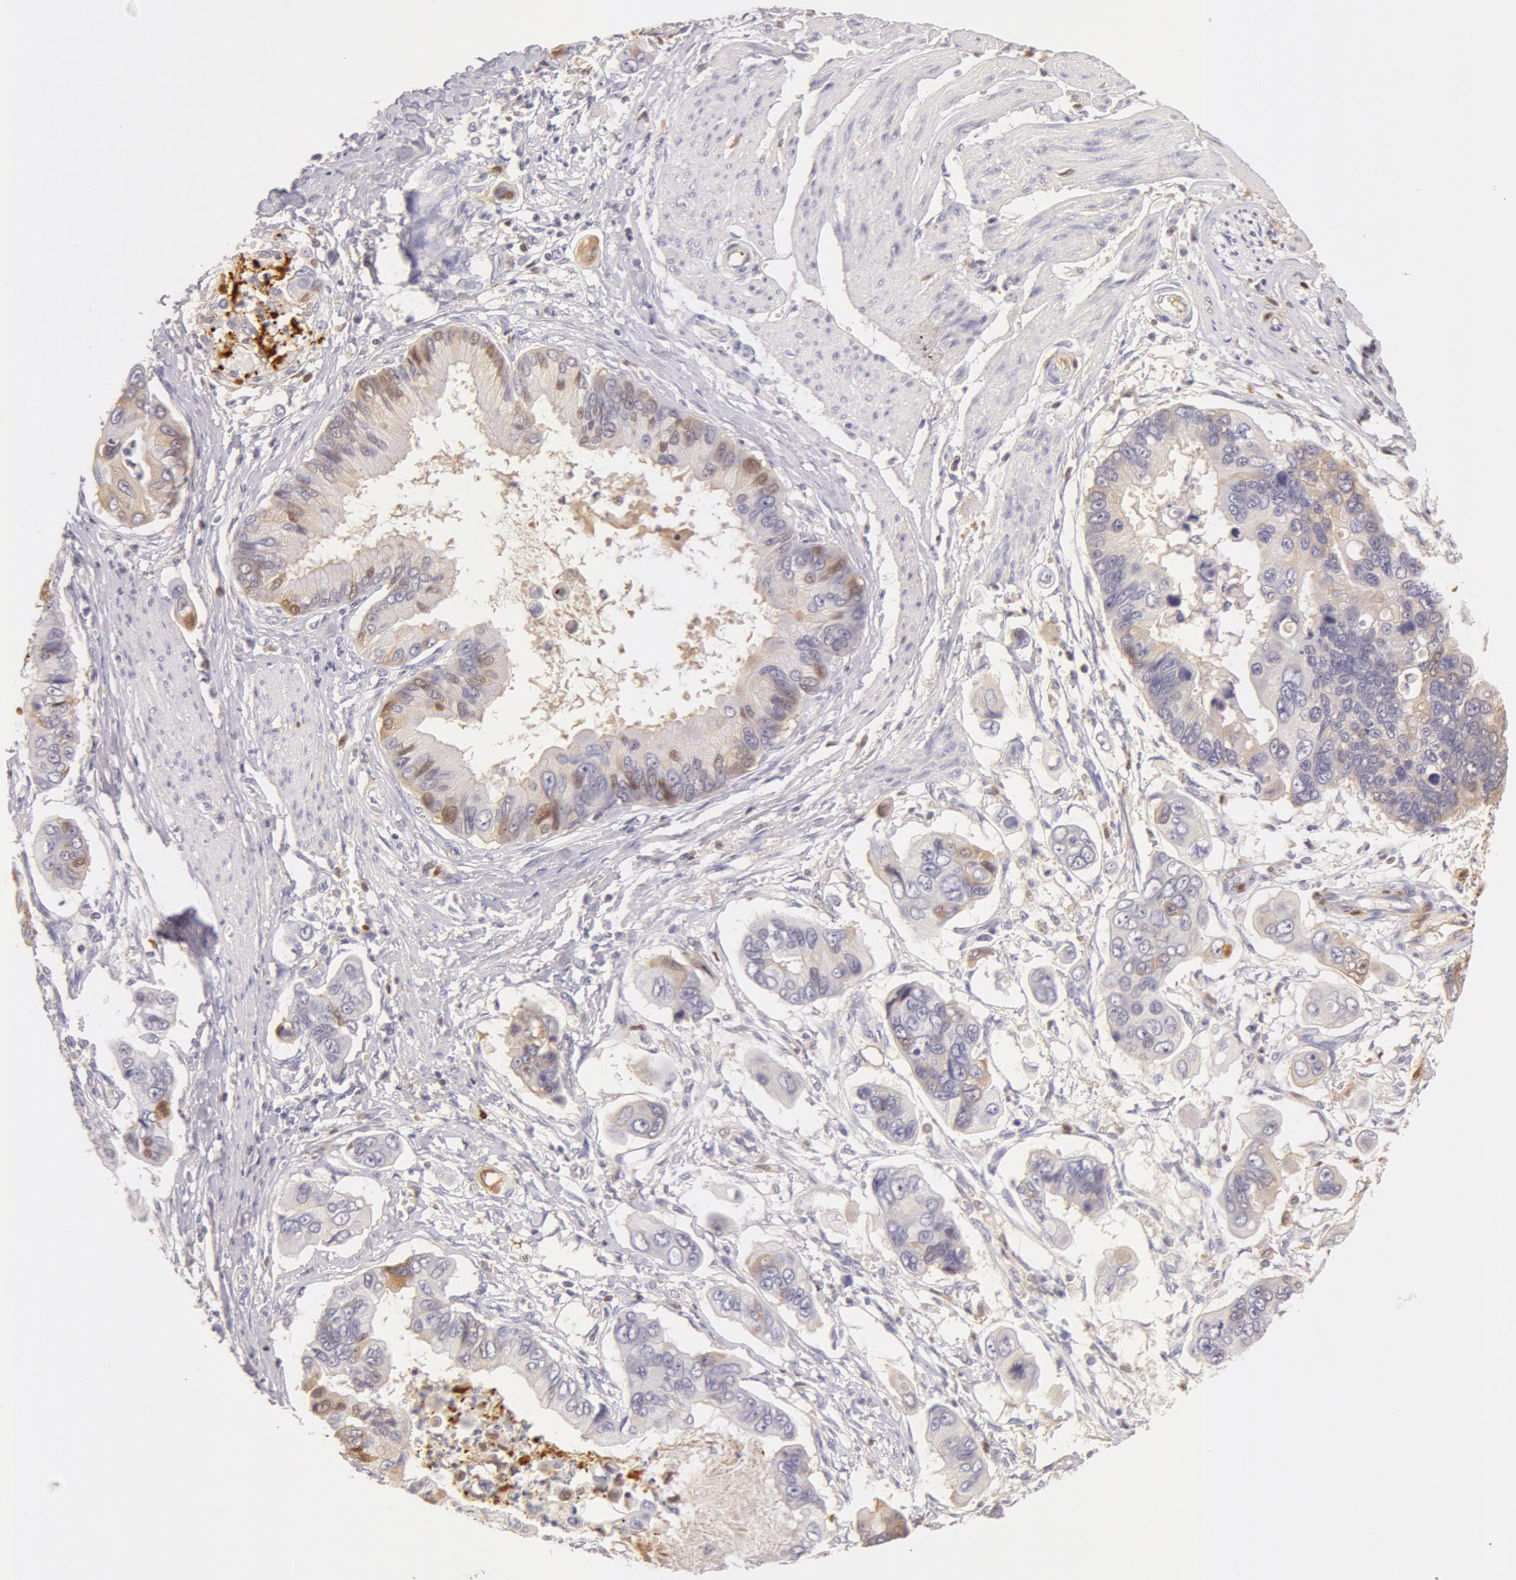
{"staining": {"intensity": "weak", "quantity": "<25%", "location": "cytoplasmic/membranous"}, "tissue": "stomach cancer", "cell_type": "Tumor cells", "image_type": "cancer", "snomed": [{"axis": "morphology", "description": "Adenocarcinoma, NOS"}, {"axis": "topography", "description": "Stomach, upper"}], "caption": "IHC image of human stomach cancer stained for a protein (brown), which reveals no positivity in tumor cells.", "gene": "AHSG", "patient": {"sex": "male", "age": 80}}